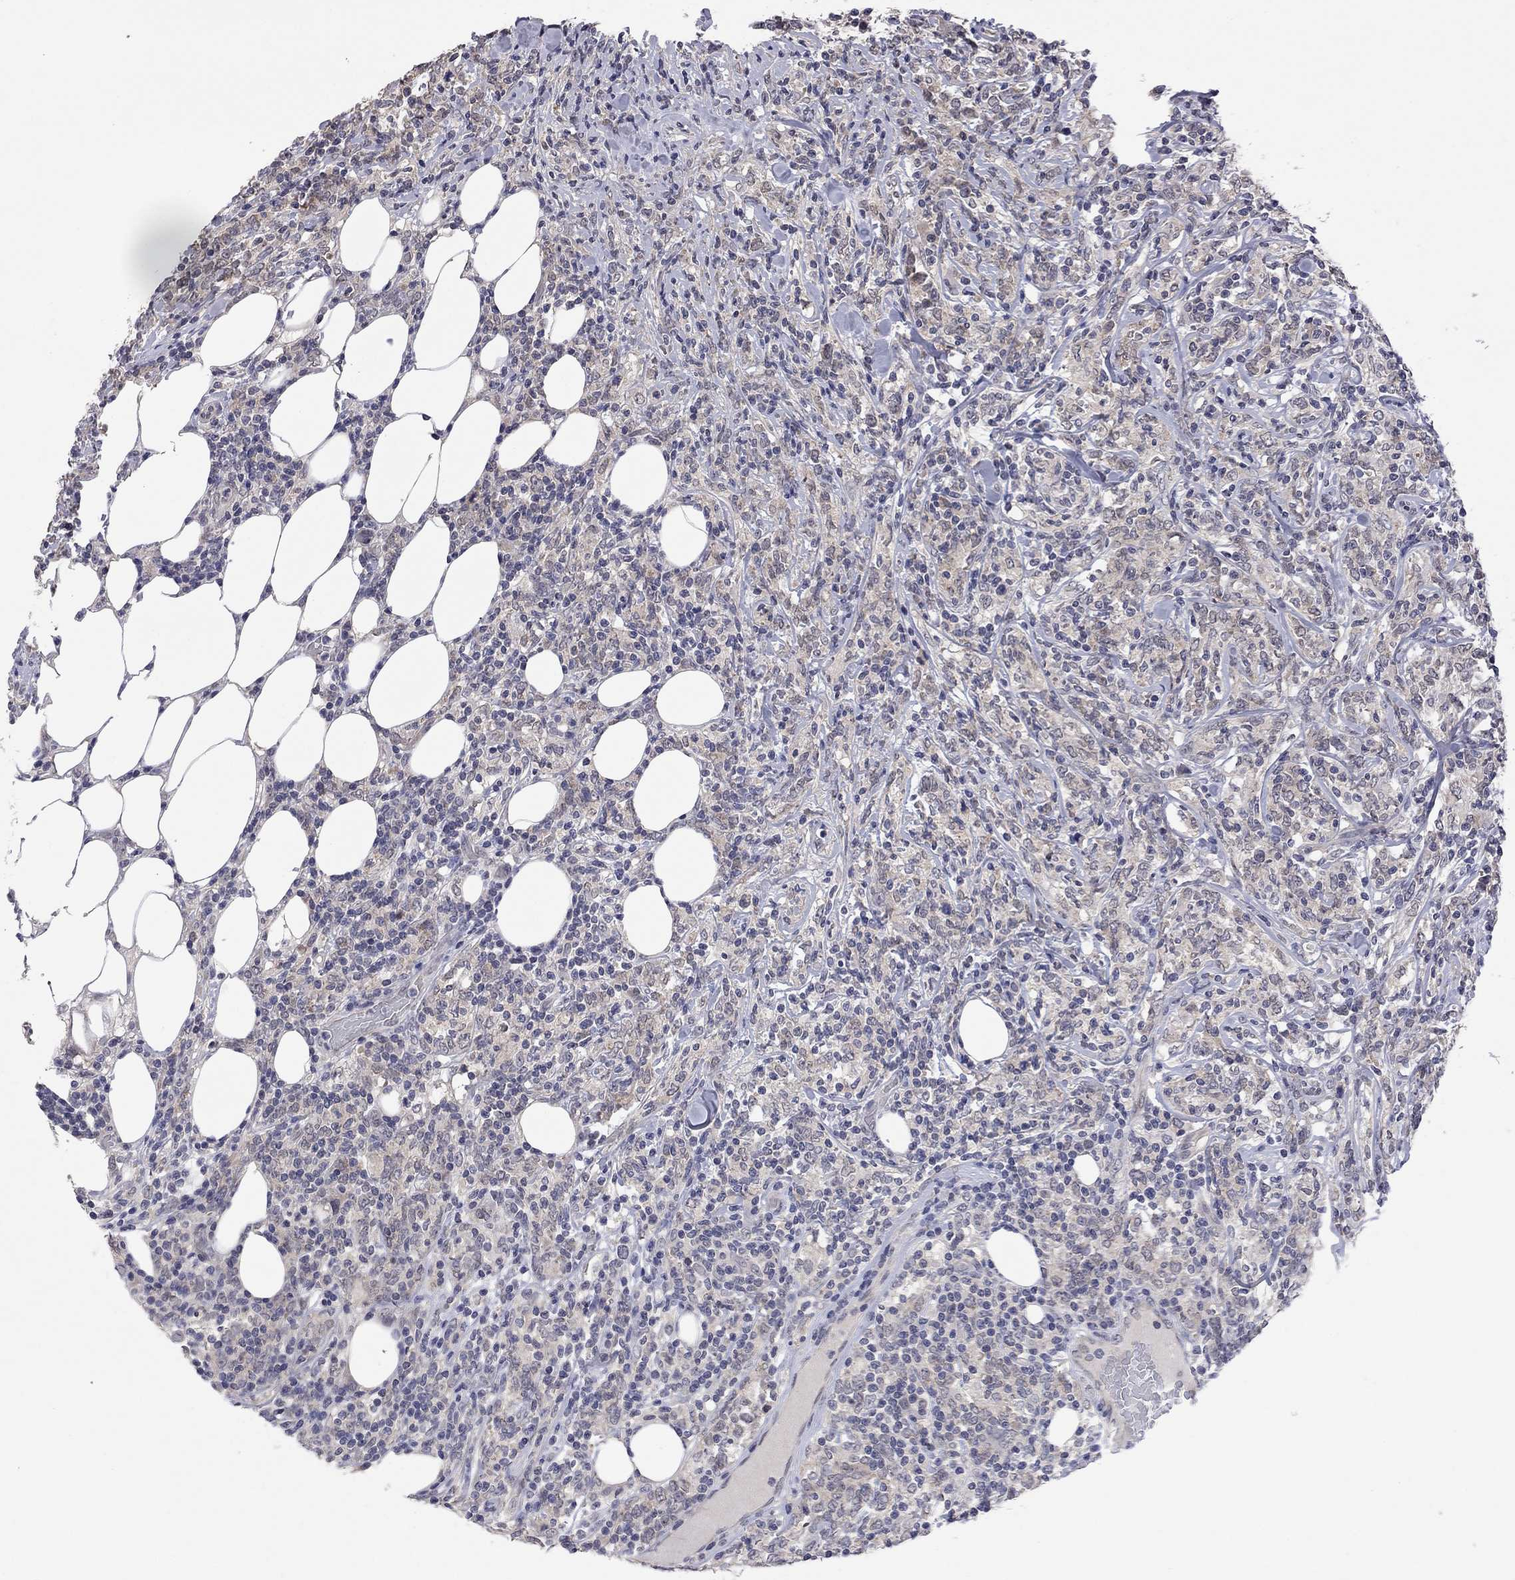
{"staining": {"intensity": "negative", "quantity": "none", "location": "none"}, "tissue": "lymphoma", "cell_type": "Tumor cells", "image_type": "cancer", "snomed": [{"axis": "morphology", "description": "Malignant lymphoma, non-Hodgkin's type, High grade"}, {"axis": "topography", "description": "Lymph node"}], "caption": "The IHC photomicrograph has no significant staining in tumor cells of lymphoma tissue.", "gene": "FABP12", "patient": {"sex": "female", "age": 84}}